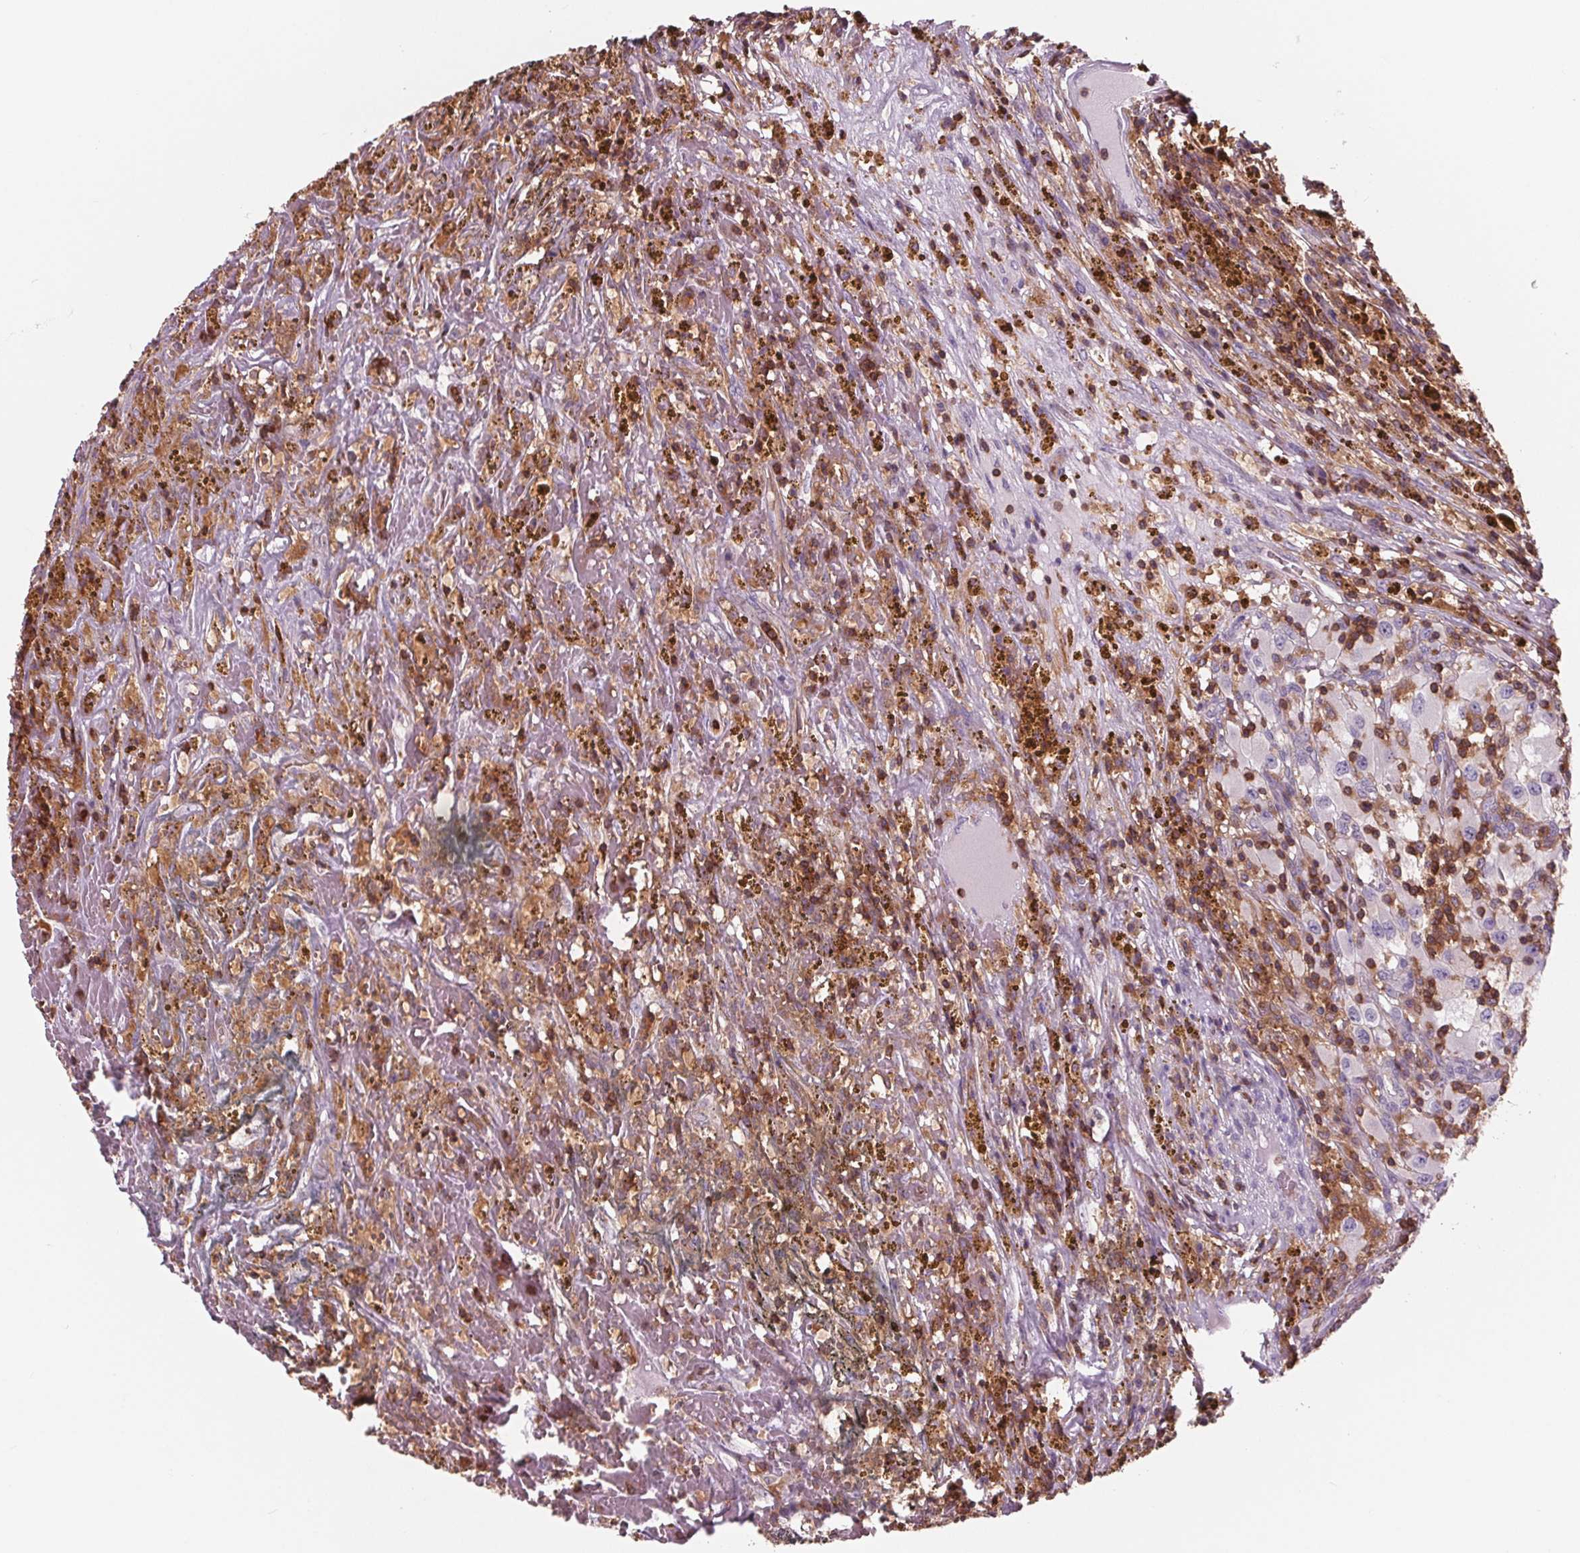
{"staining": {"intensity": "negative", "quantity": "none", "location": "none"}, "tissue": "renal cancer", "cell_type": "Tumor cells", "image_type": "cancer", "snomed": [{"axis": "morphology", "description": "Adenocarcinoma, NOS"}, {"axis": "topography", "description": "Kidney"}], "caption": "An immunohistochemistry (IHC) image of renal adenocarcinoma is shown. There is no staining in tumor cells of renal adenocarcinoma.", "gene": "ARHGAP25", "patient": {"sex": "female", "age": 67}}